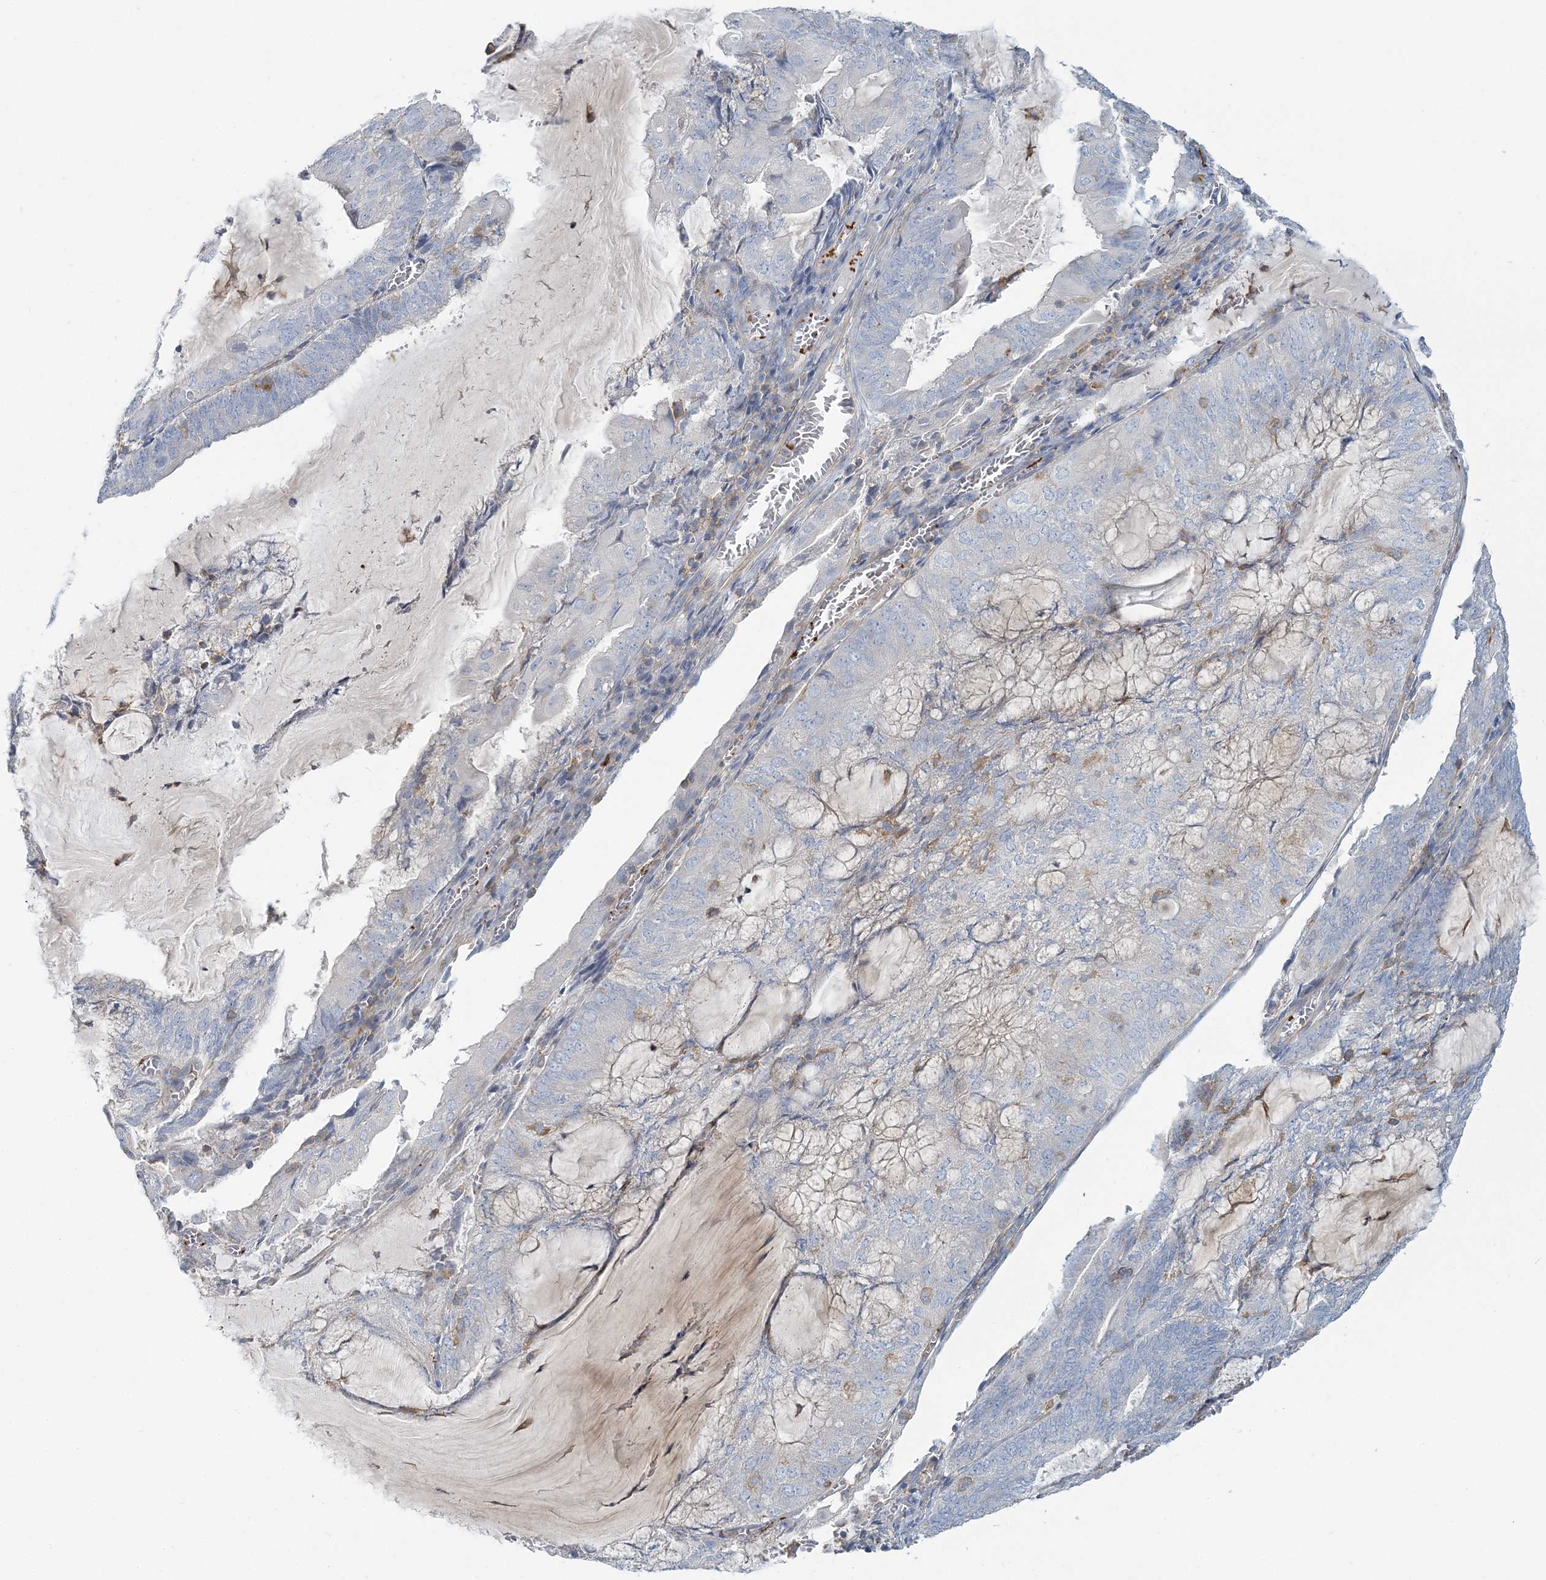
{"staining": {"intensity": "negative", "quantity": "none", "location": "none"}, "tissue": "endometrial cancer", "cell_type": "Tumor cells", "image_type": "cancer", "snomed": [{"axis": "morphology", "description": "Adenocarcinoma, NOS"}, {"axis": "topography", "description": "Endometrium"}], "caption": "This is an IHC micrograph of endometrial cancer. There is no positivity in tumor cells.", "gene": "CUEDC2", "patient": {"sex": "female", "age": 81}}